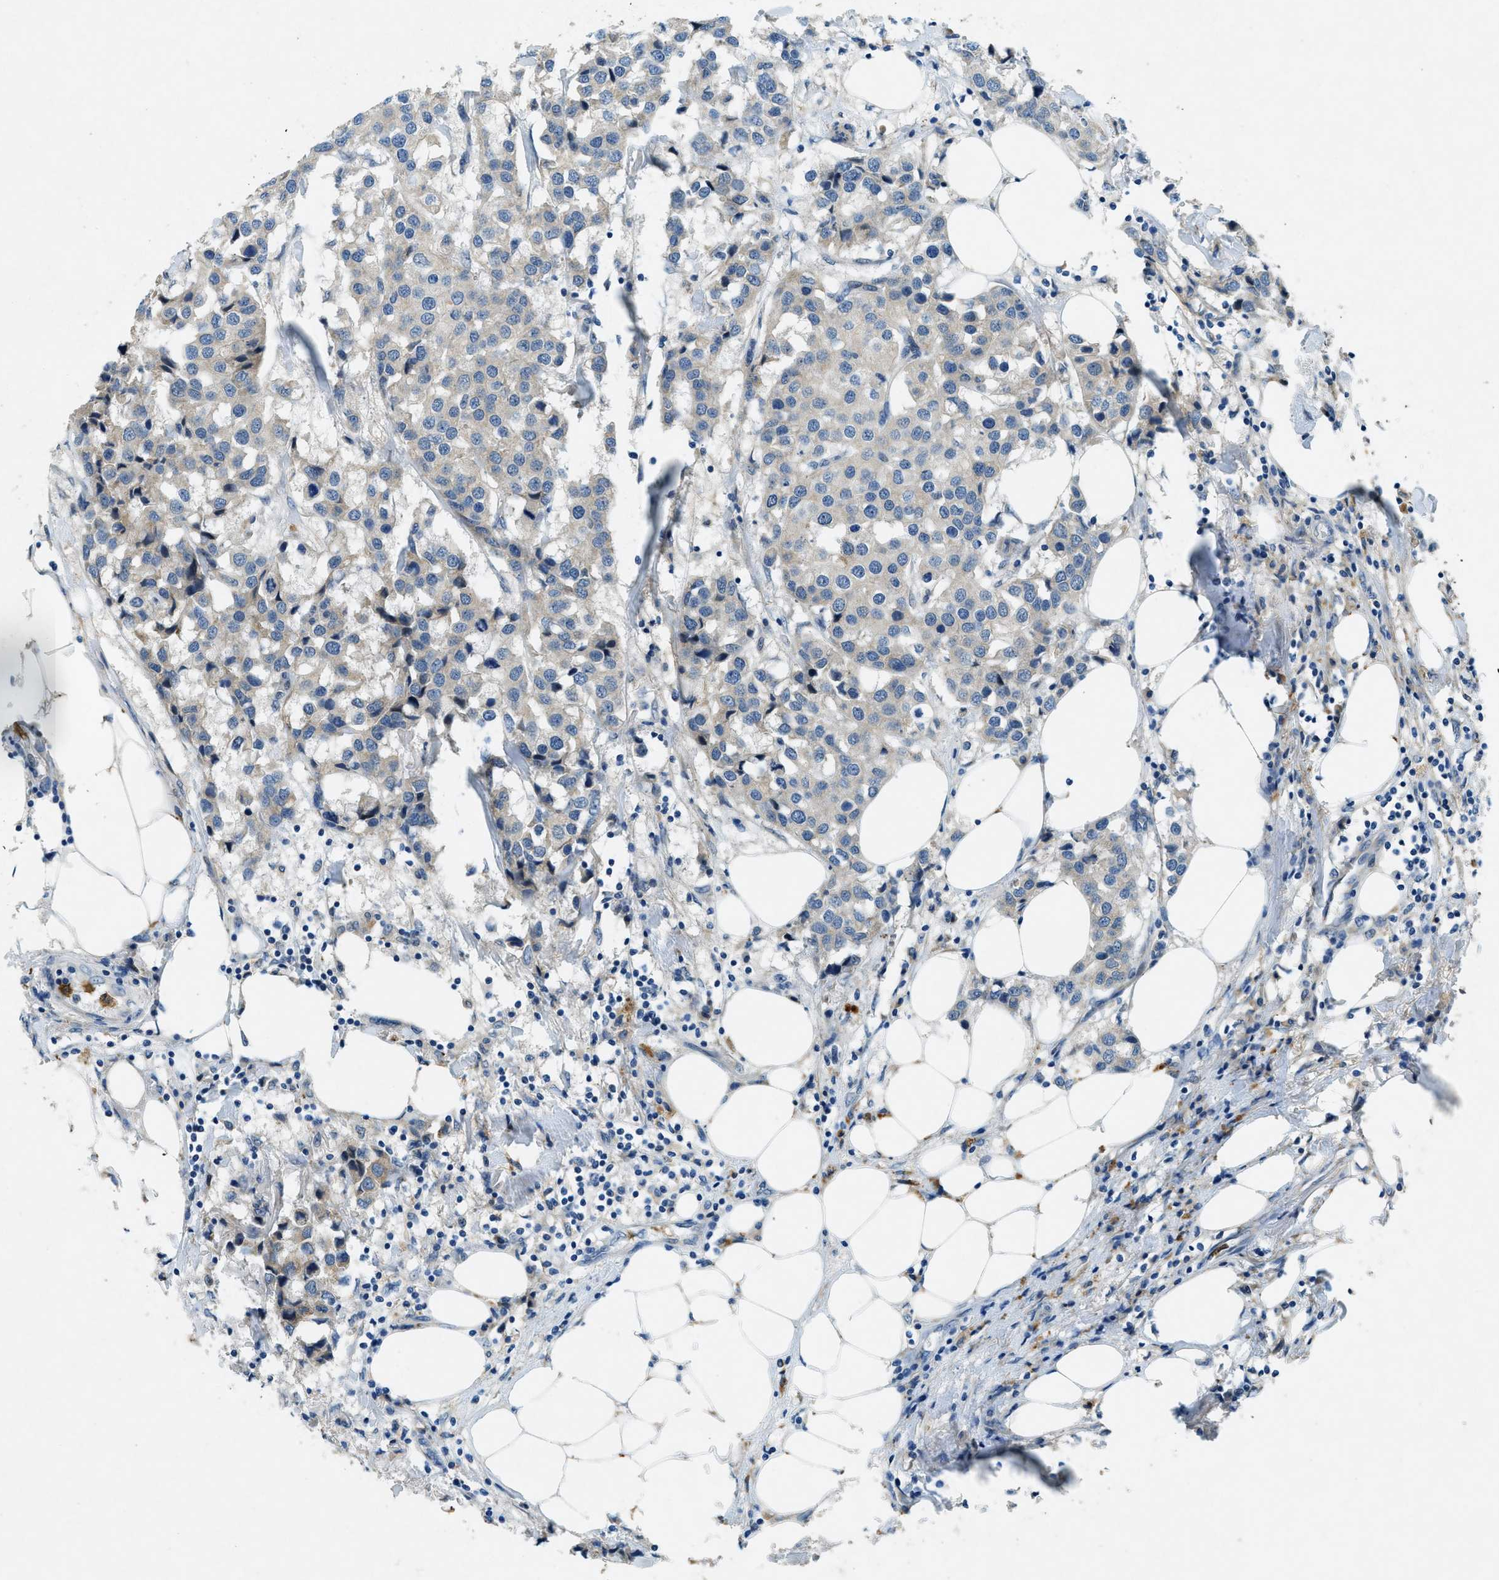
{"staining": {"intensity": "weak", "quantity": "<25%", "location": "cytoplasmic/membranous"}, "tissue": "breast cancer", "cell_type": "Tumor cells", "image_type": "cancer", "snomed": [{"axis": "morphology", "description": "Duct carcinoma"}, {"axis": "topography", "description": "Breast"}], "caption": "IHC photomicrograph of neoplastic tissue: human breast cancer stained with DAB shows no significant protein staining in tumor cells. (Brightfield microscopy of DAB (3,3'-diaminobenzidine) IHC at high magnification).", "gene": "SNX14", "patient": {"sex": "female", "age": 80}}